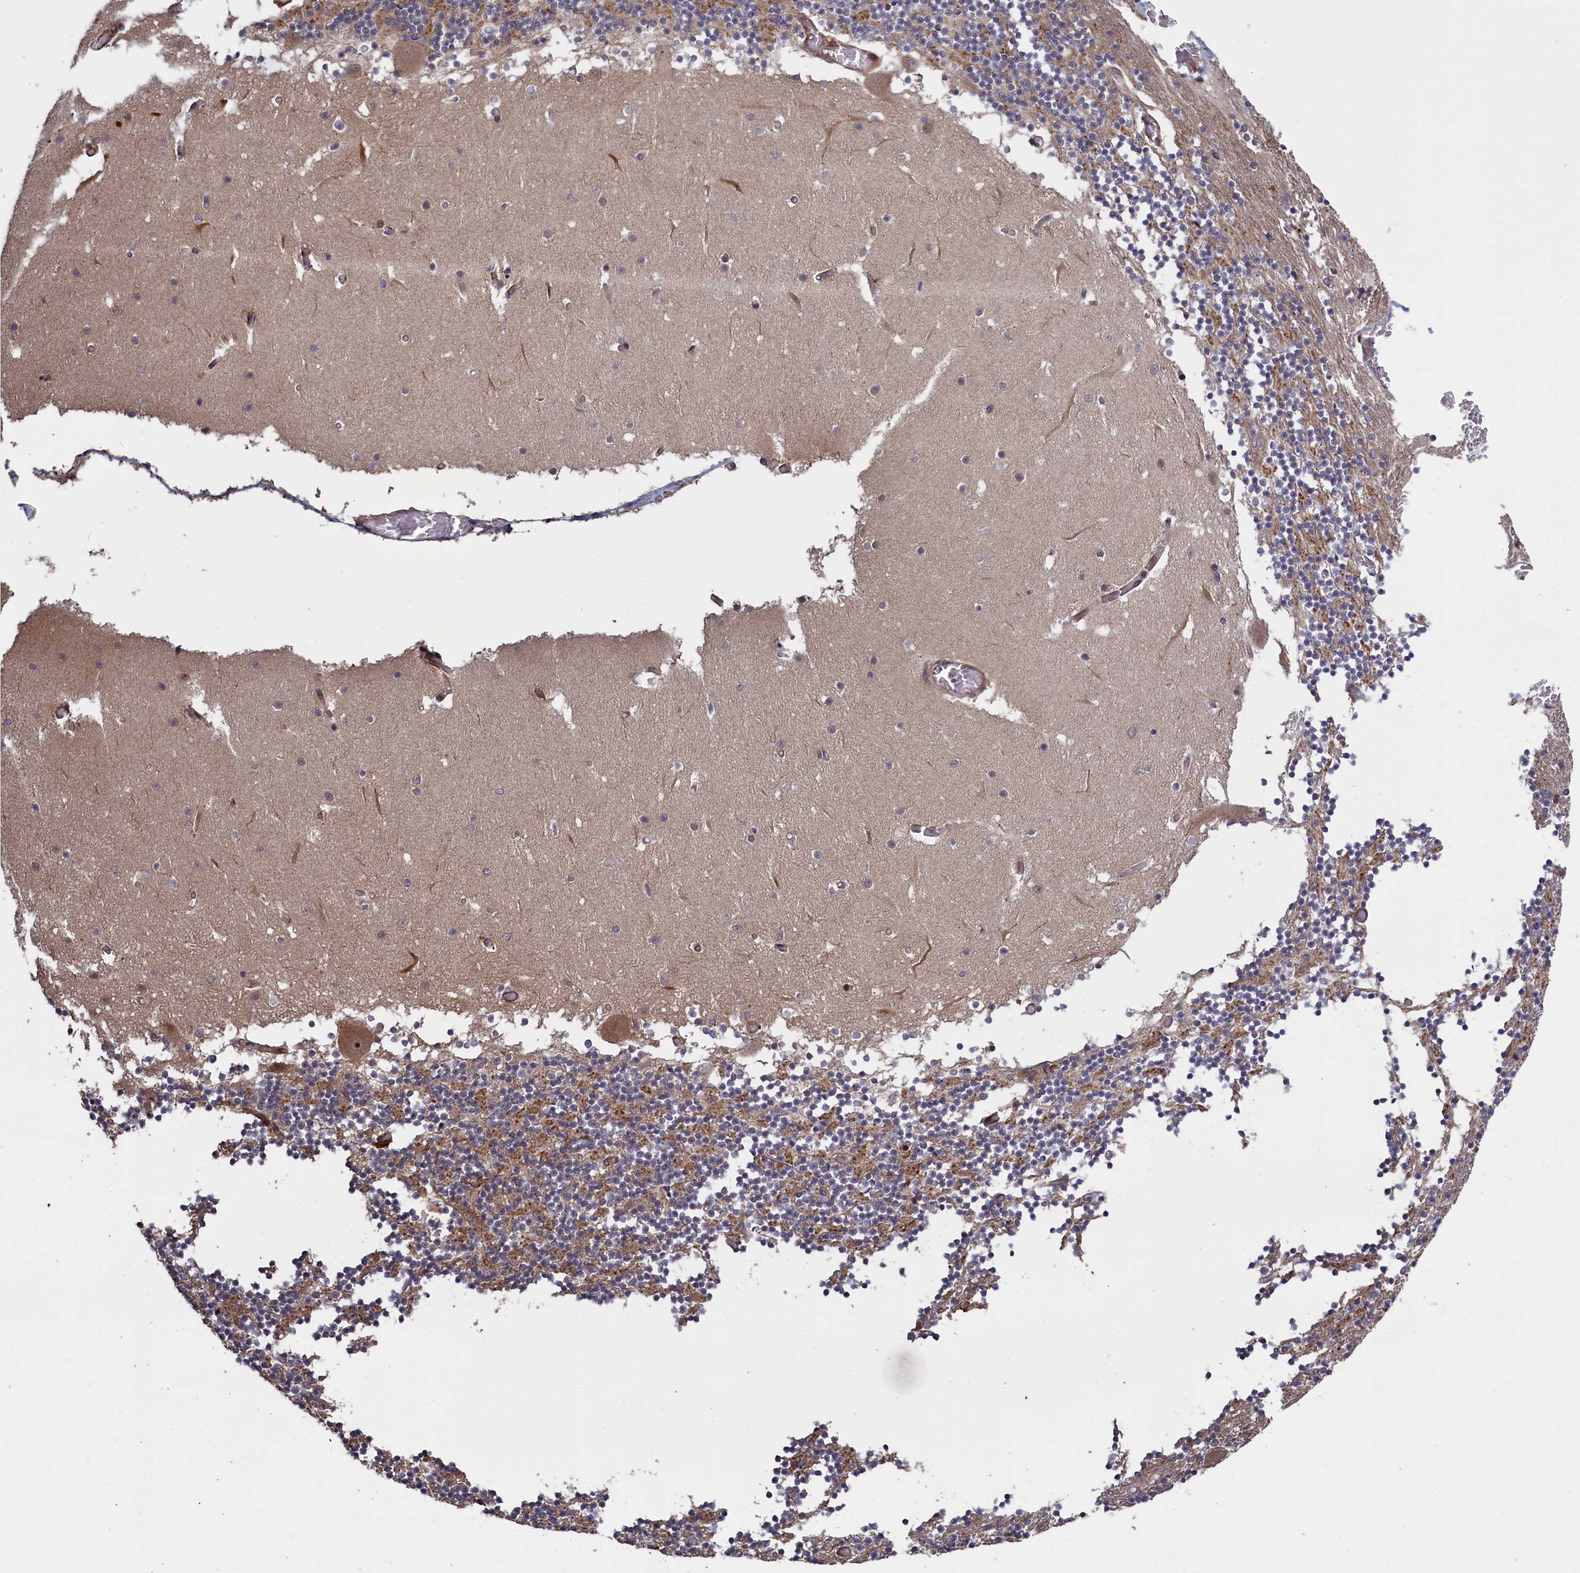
{"staining": {"intensity": "moderate", "quantity": "25%-75%", "location": "cytoplasmic/membranous"}, "tissue": "cerebellum", "cell_type": "Cells in granular layer", "image_type": "normal", "snomed": [{"axis": "morphology", "description": "Normal tissue, NOS"}, {"axis": "topography", "description": "Cerebellum"}], "caption": "Protein staining of normal cerebellum reveals moderate cytoplasmic/membranous expression in approximately 25%-75% of cells in granular layer. (DAB (3,3'-diaminobenzidine) IHC, brown staining for protein, blue staining for nuclei).", "gene": "LSG1", "patient": {"sex": "female", "age": 28}}